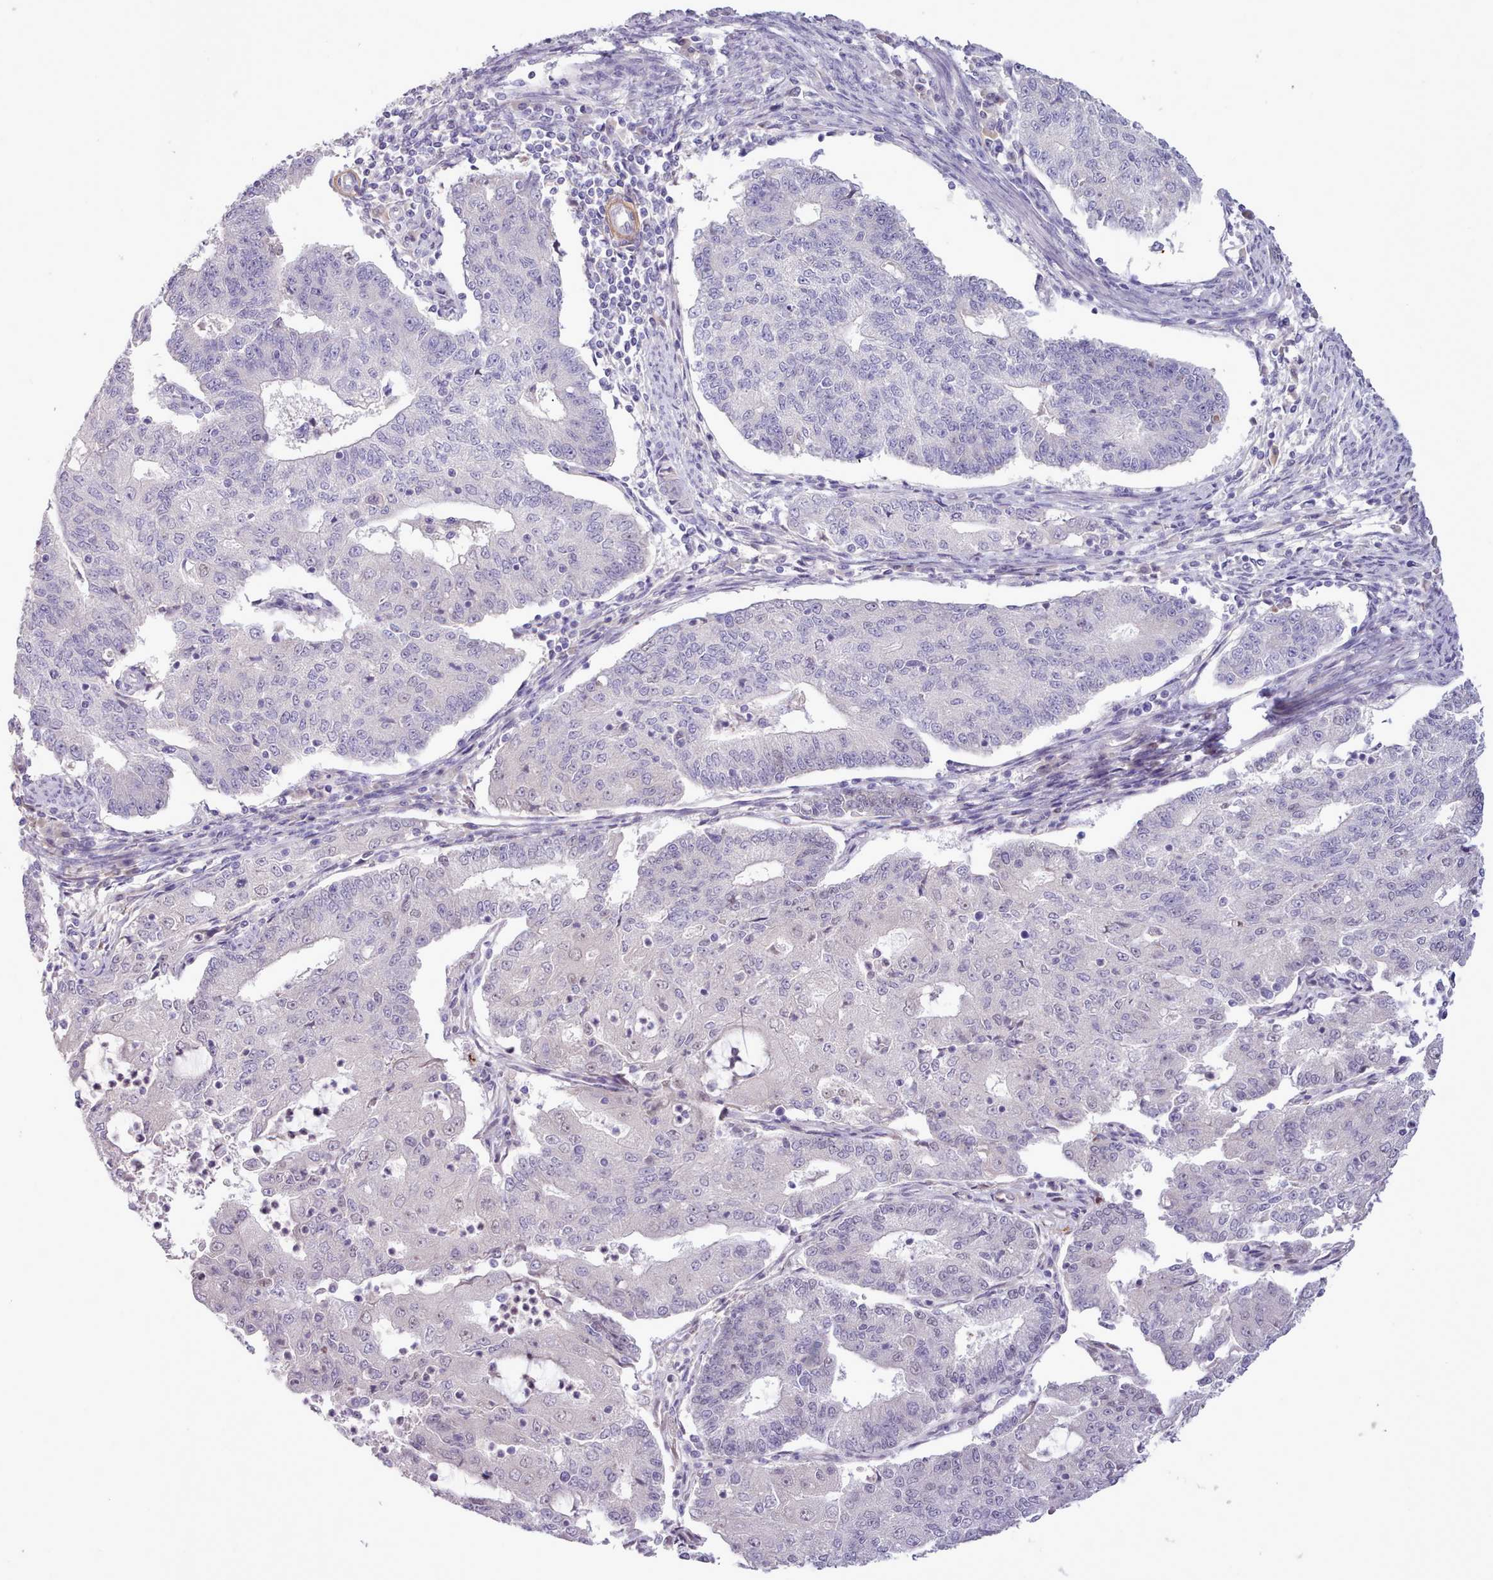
{"staining": {"intensity": "negative", "quantity": "none", "location": "none"}, "tissue": "endometrial cancer", "cell_type": "Tumor cells", "image_type": "cancer", "snomed": [{"axis": "morphology", "description": "Adenocarcinoma, NOS"}, {"axis": "topography", "description": "Endometrium"}], "caption": "Immunohistochemical staining of human endometrial cancer displays no significant staining in tumor cells.", "gene": "CYP2A13", "patient": {"sex": "female", "age": 56}}